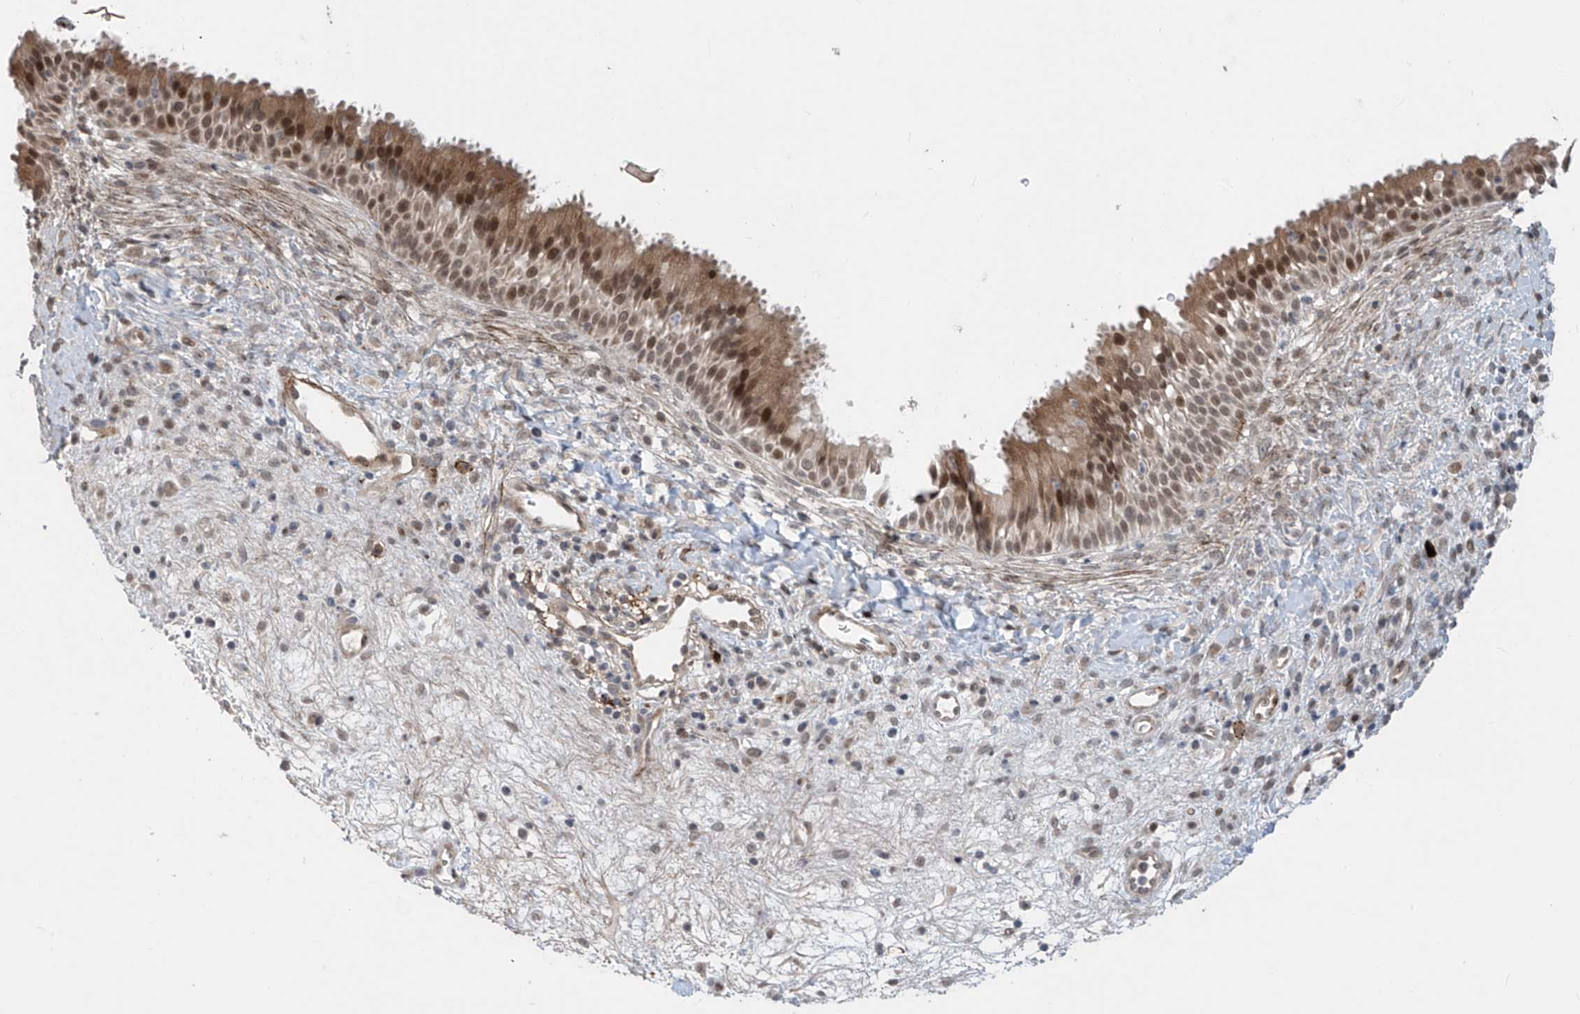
{"staining": {"intensity": "moderate", "quantity": ">75%", "location": "nuclear"}, "tissue": "nasopharynx", "cell_type": "Respiratory epithelial cells", "image_type": "normal", "snomed": [{"axis": "morphology", "description": "Normal tissue, NOS"}, {"axis": "topography", "description": "Nasopharynx"}], "caption": "Protein staining of benign nasopharynx reveals moderate nuclear staining in approximately >75% of respiratory epithelial cells. (DAB IHC, brown staining for protein, blue staining for nuclei).", "gene": "LAGE3", "patient": {"sex": "male", "age": 22}}